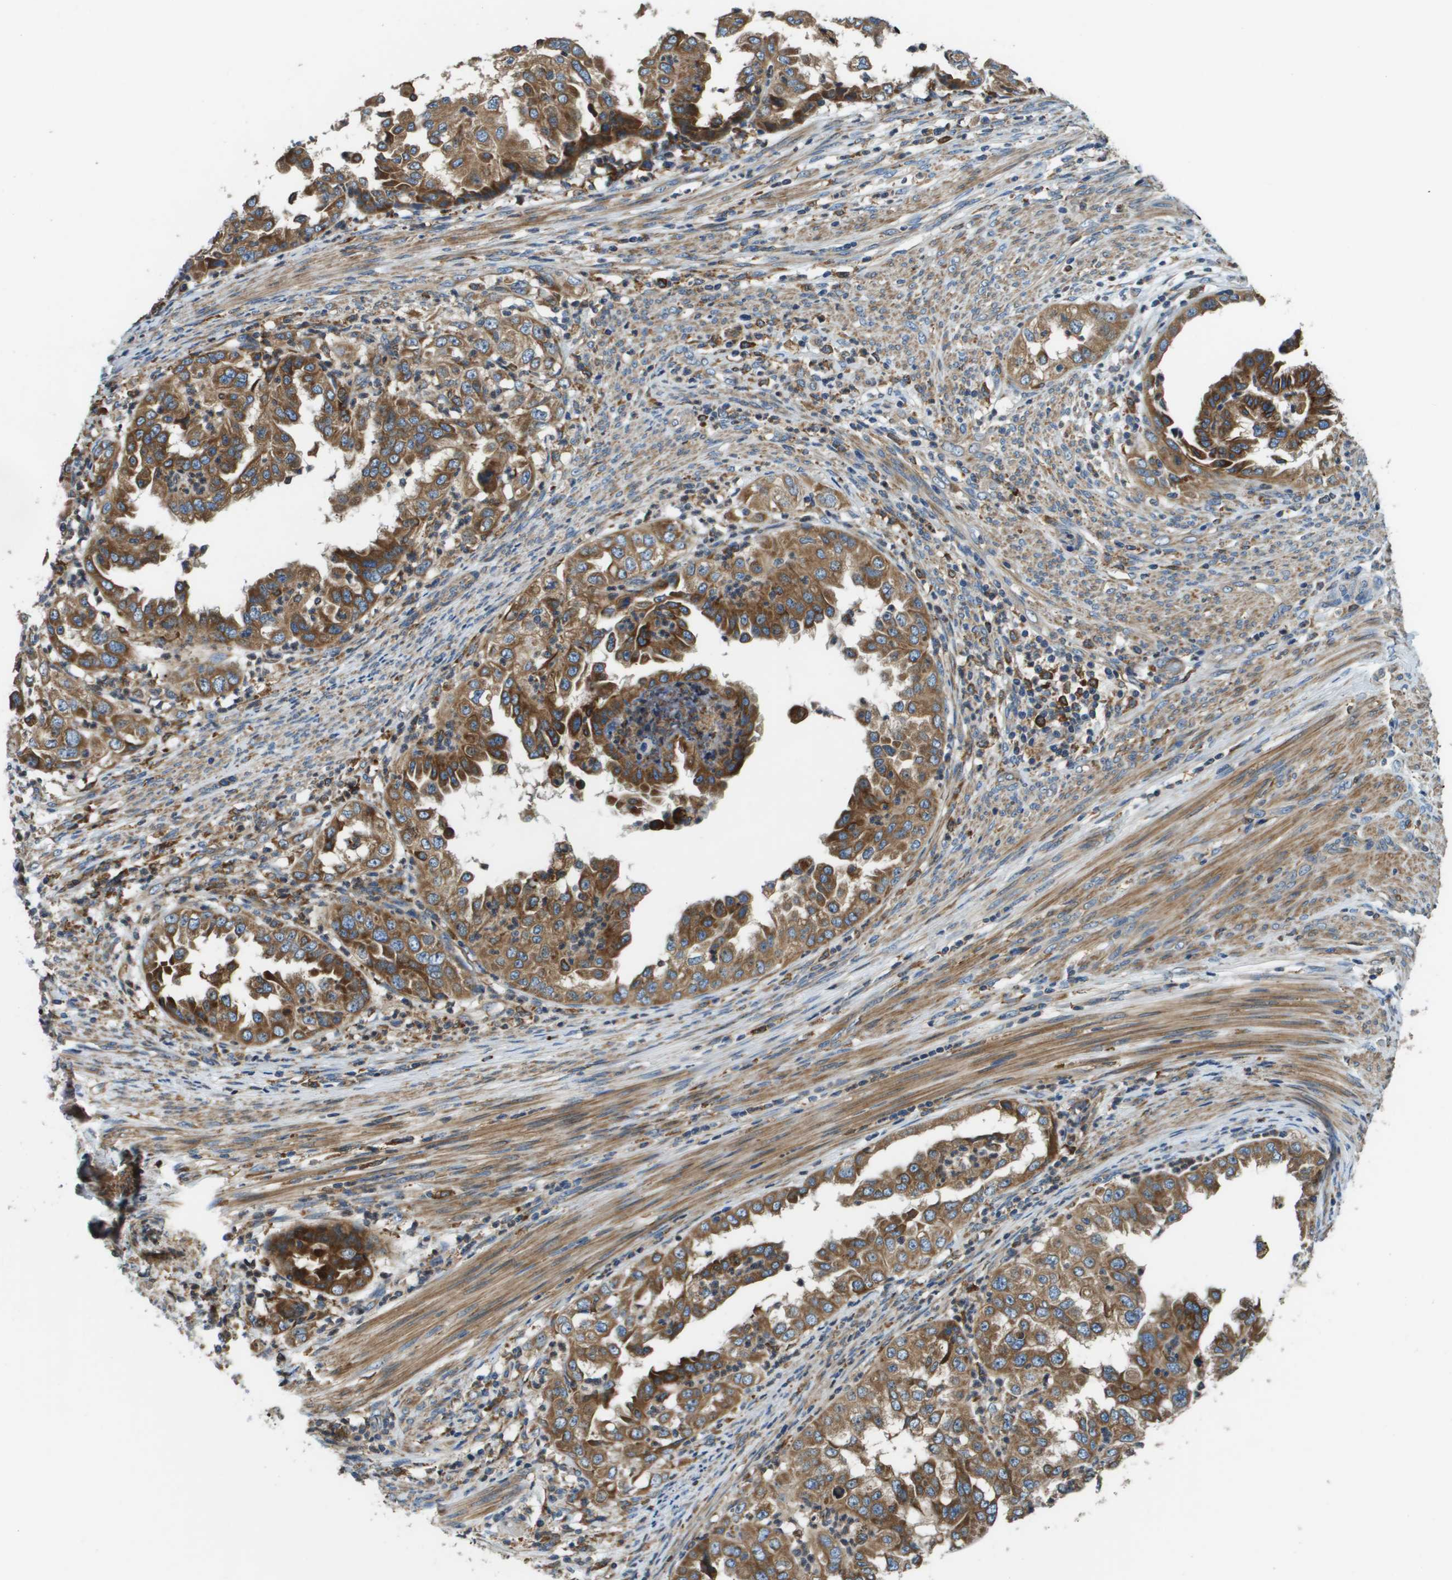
{"staining": {"intensity": "moderate", "quantity": ">75%", "location": "cytoplasmic/membranous"}, "tissue": "endometrial cancer", "cell_type": "Tumor cells", "image_type": "cancer", "snomed": [{"axis": "morphology", "description": "Adenocarcinoma, NOS"}, {"axis": "topography", "description": "Endometrium"}], "caption": "A brown stain labels moderate cytoplasmic/membranous staining of a protein in human endometrial cancer tumor cells.", "gene": "CNPY3", "patient": {"sex": "female", "age": 85}}